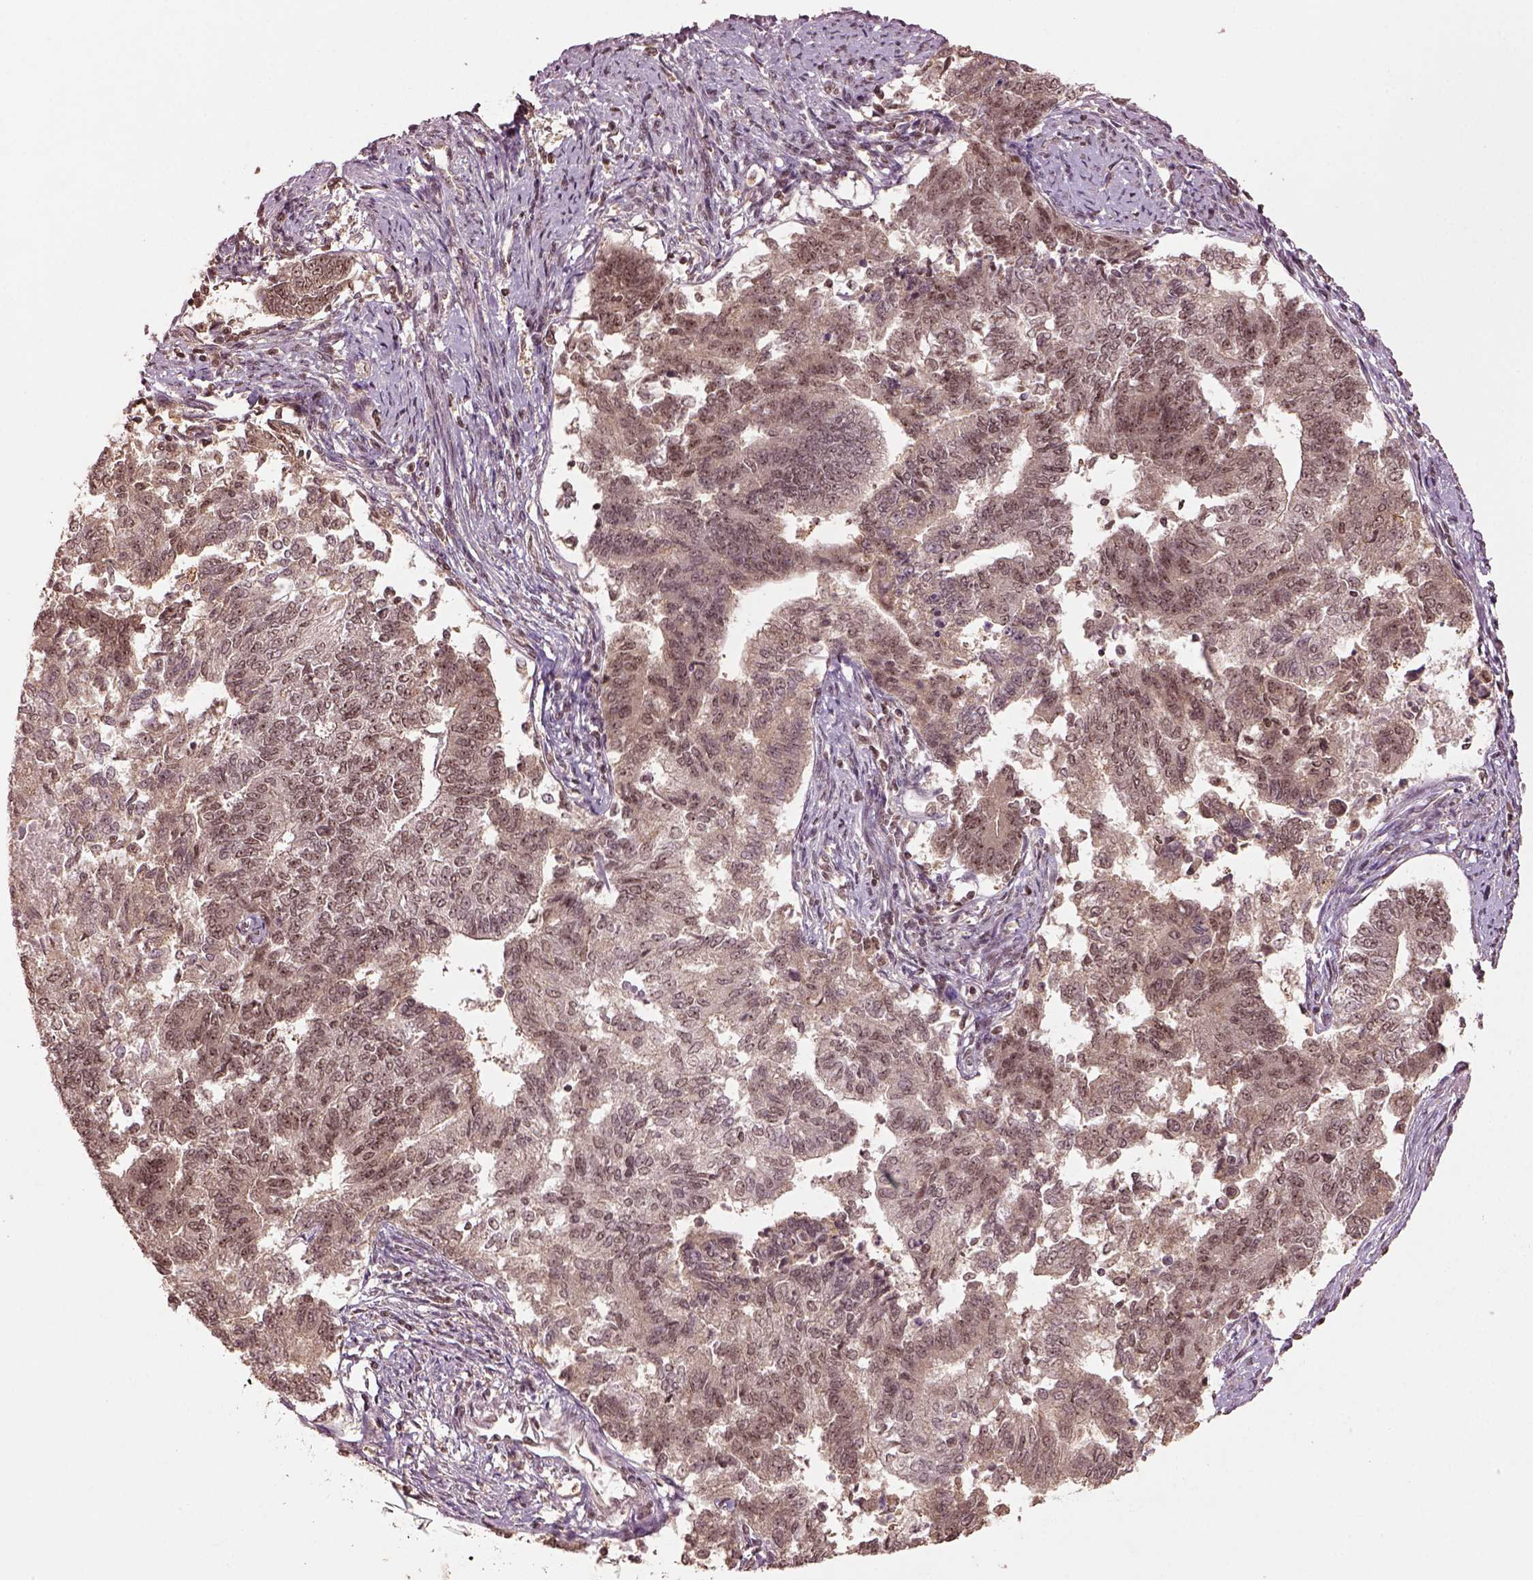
{"staining": {"intensity": "weak", "quantity": ">75%", "location": "nuclear"}, "tissue": "endometrial cancer", "cell_type": "Tumor cells", "image_type": "cancer", "snomed": [{"axis": "morphology", "description": "Adenocarcinoma, NOS"}, {"axis": "topography", "description": "Endometrium"}], "caption": "Brown immunohistochemical staining in adenocarcinoma (endometrial) demonstrates weak nuclear expression in approximately >75% of tumor cells. (DAB IHC, brown staining for protein, blue staining for nuclei).", "gene": "BRD9", "patient": {"sex": "female", "age": 65}}